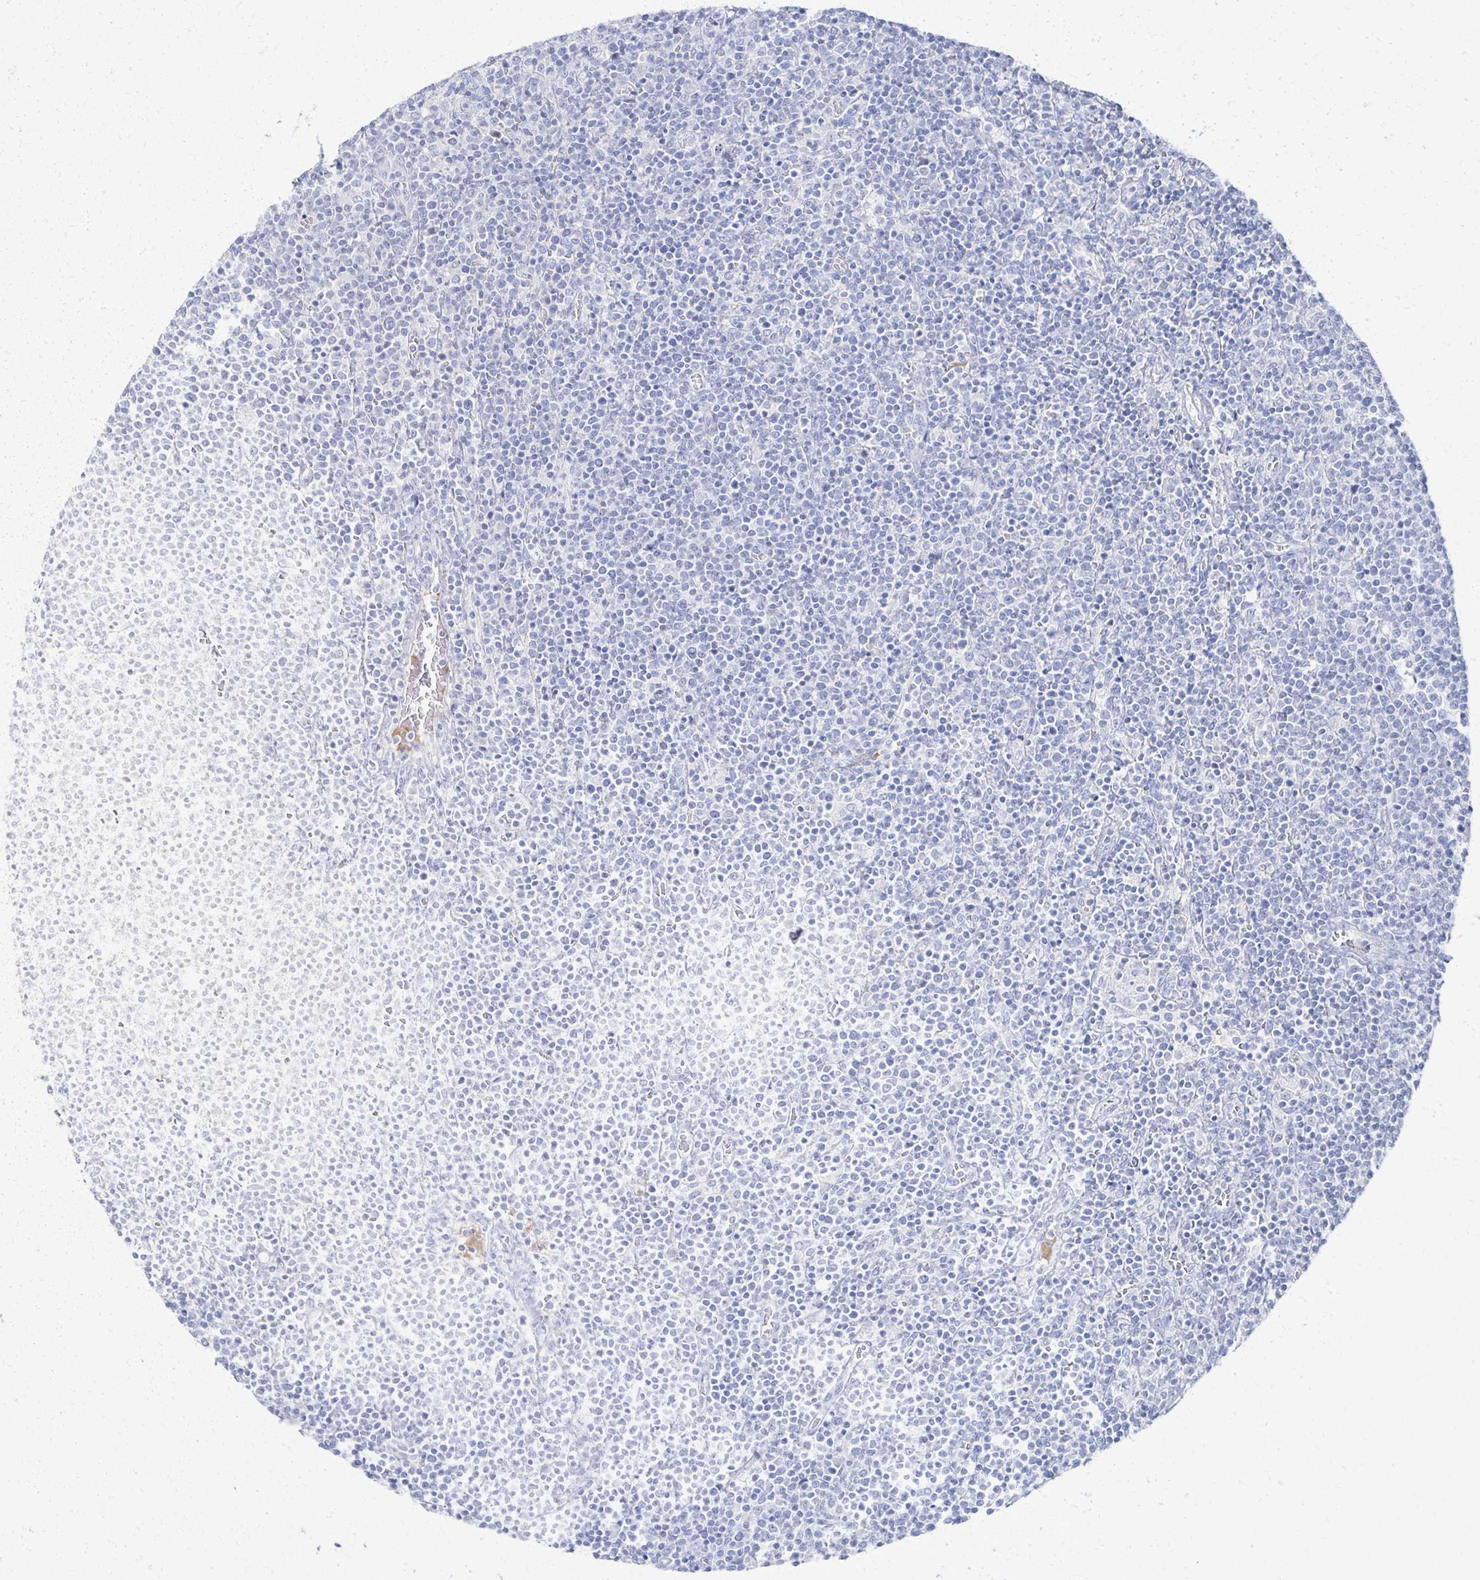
{"staining": {"intensity": "negative", "quantity": "none", "location": "none"}, "tissue": "lymphoma", "cell_type": "Tumor cells", "image_type": "cancer", "snomed": [{"axis": "morphology", "description": "Malignant lymphoma, non-Hodgkin's type, High grade"}, {"axis": "topography", "description": "Lymph node"}], "caption": "DAB immunohistochemical staining of human malignant lymphoma, non-Hodgkin's type (high-grade) shows no significant expression in tumor cells. (Stains: DAB immunohistochemistry with hematoxylin counter stain, Microscopy: brightfield microscopy at high magnification).", "gene": "PRR20A", "patient": {"sex": "male", "age": 61}}